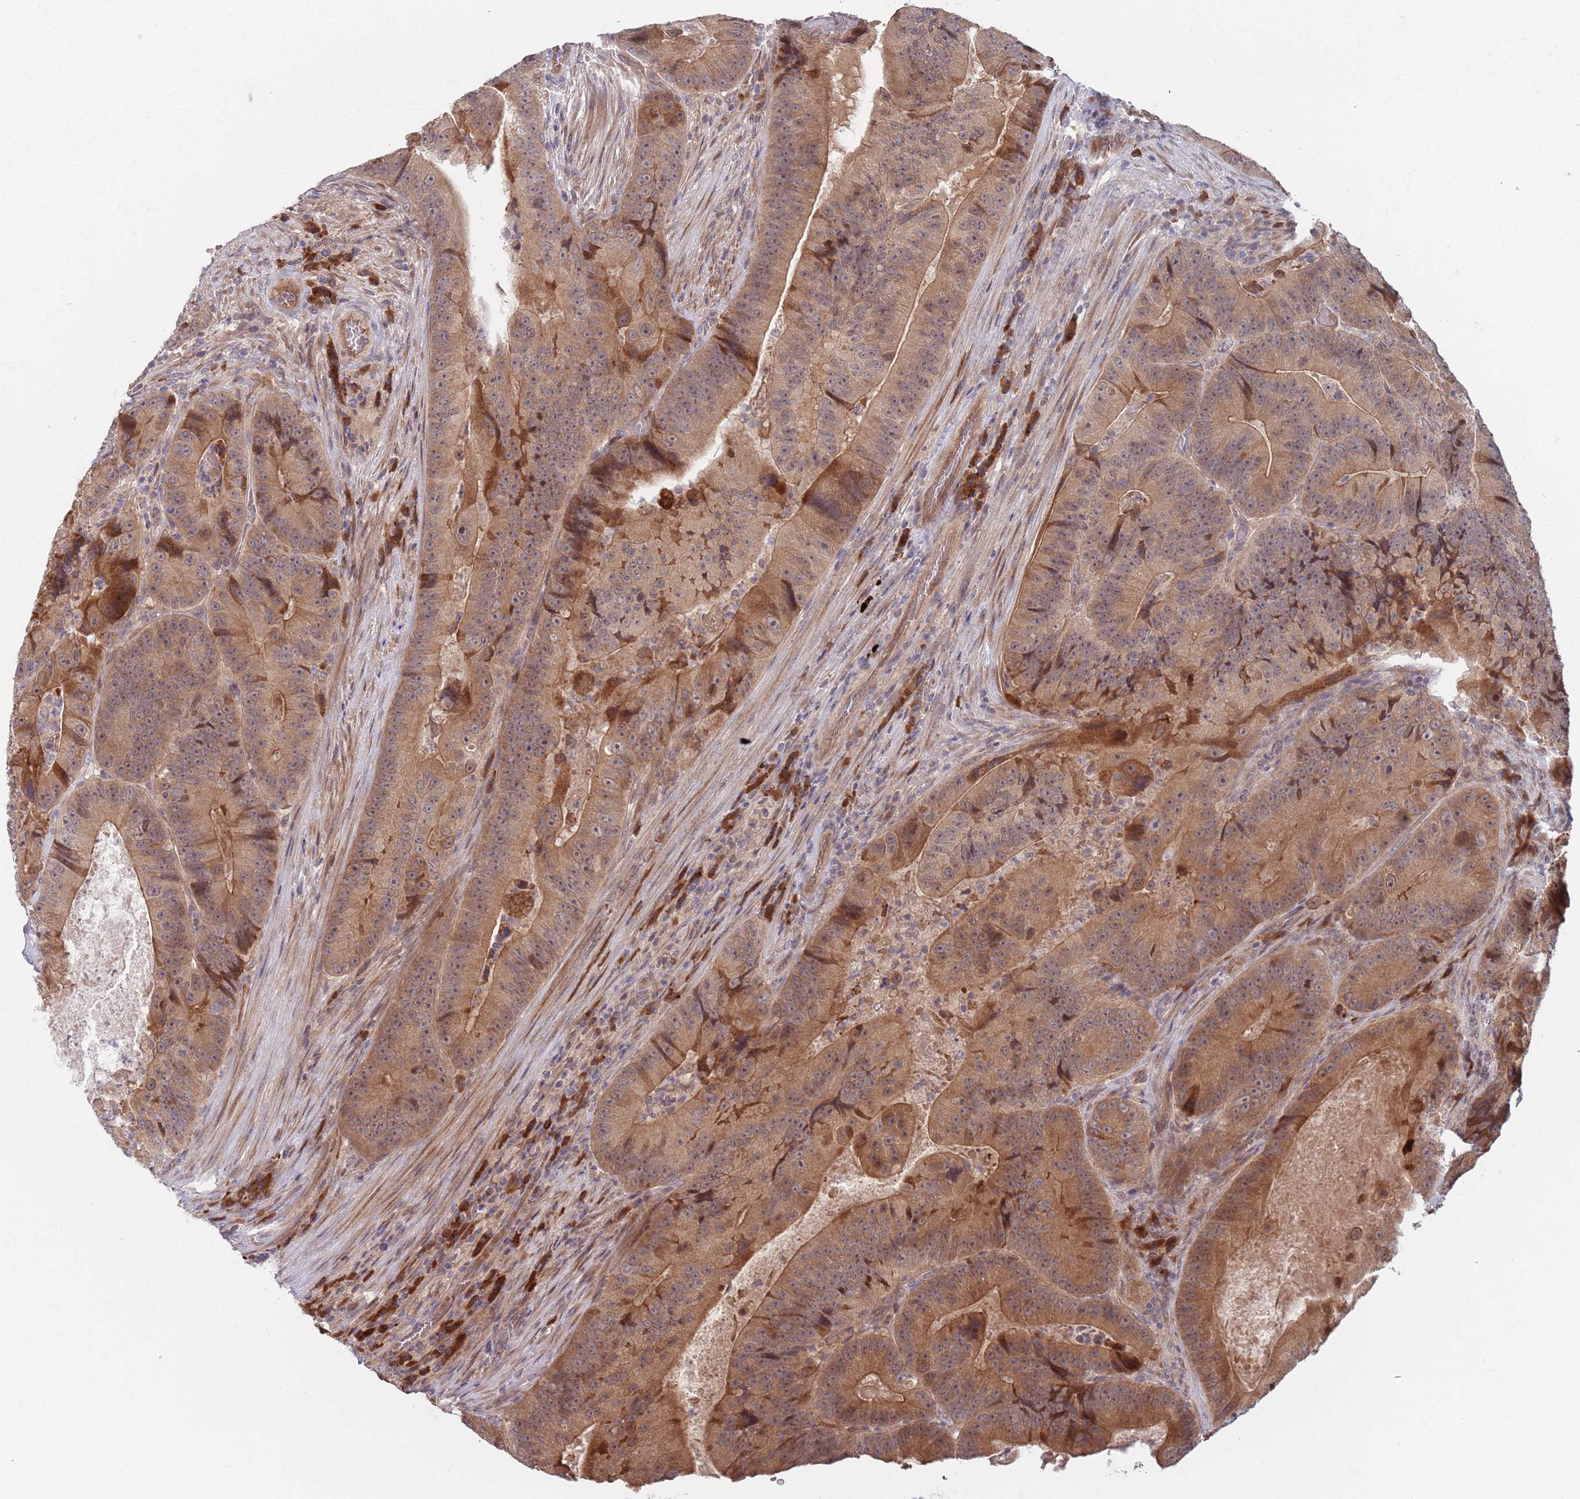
{"staining": {"intensity": "moderate", "quantity": ">75%", "location": "cytoplasmic/membranous"}, "tissue": "colorectal cancer", "cell_type": "Tumor cells", "image_type": "cancer", "snomed": [{"axis": "morphology", "description": "Adenocarcinoma, NOS"}, {"axis": "topography", "description": "Colon"}], "caption": "Colorectal cancer stained with DAB (3,3'-diaminobenzidine) immunohistochemistry shows medium levels of moderate cytoplasmic/membranous expression in approximately >75% of tumor cells.", "gene": "ZNF140", "patient": {"sex": "female", "age": 86}}